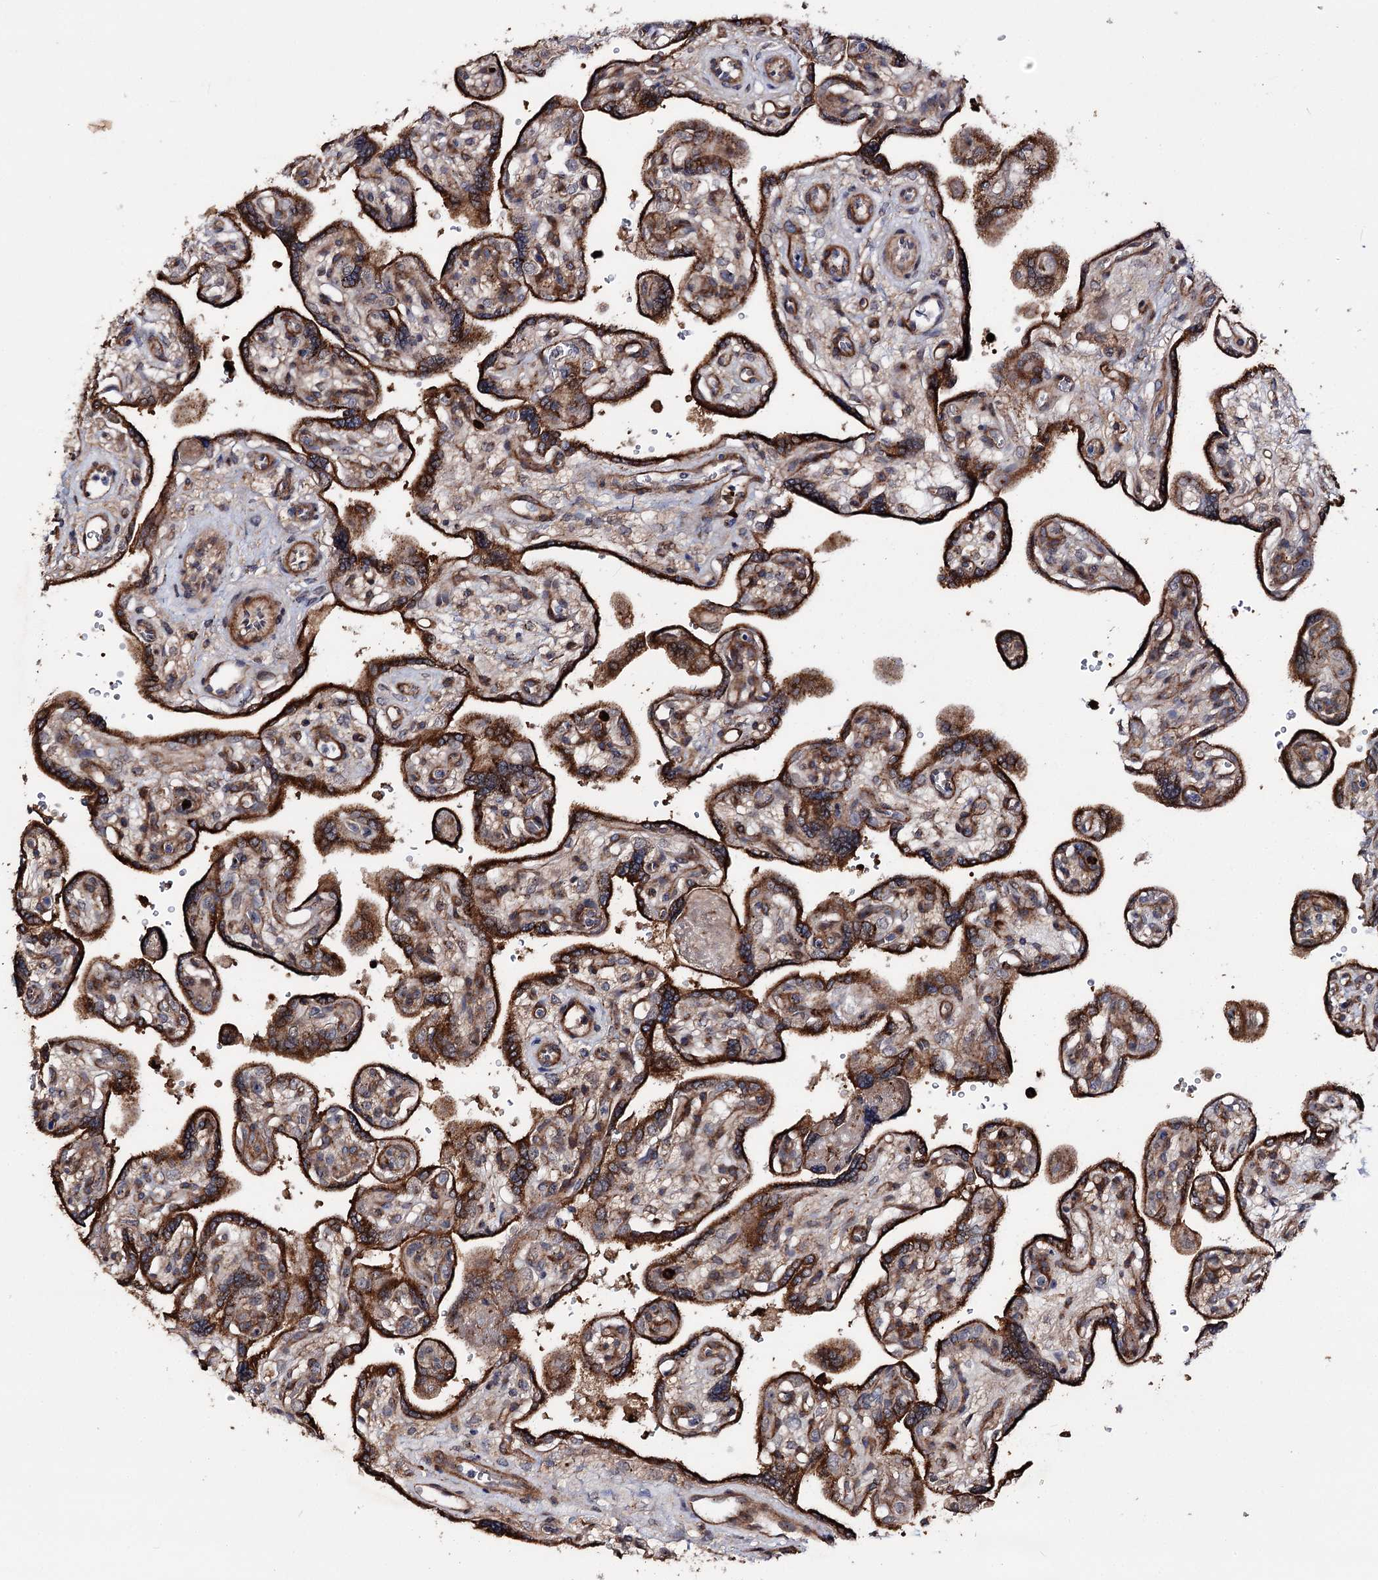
{"staining": {"intensity": "strong", "quantity": ">75%", "location": "cytoplasmic/membranous"}, "tissue": "placenta", "cell_type": "Trophoblastic cells", "image_type": "normal", "snomed": [{"axis": "morphology", "description": "Normal tissue, NOS"}, {"axis": "topography", "description": "Placenta"}], "caption": "A brown stain highlights strong cytoplasmic/membranous positivity of a protein in trophoblastic cells of benign placenta.", "gene": "MINDY3", "patient": {"sex": "female", "age": 39}}